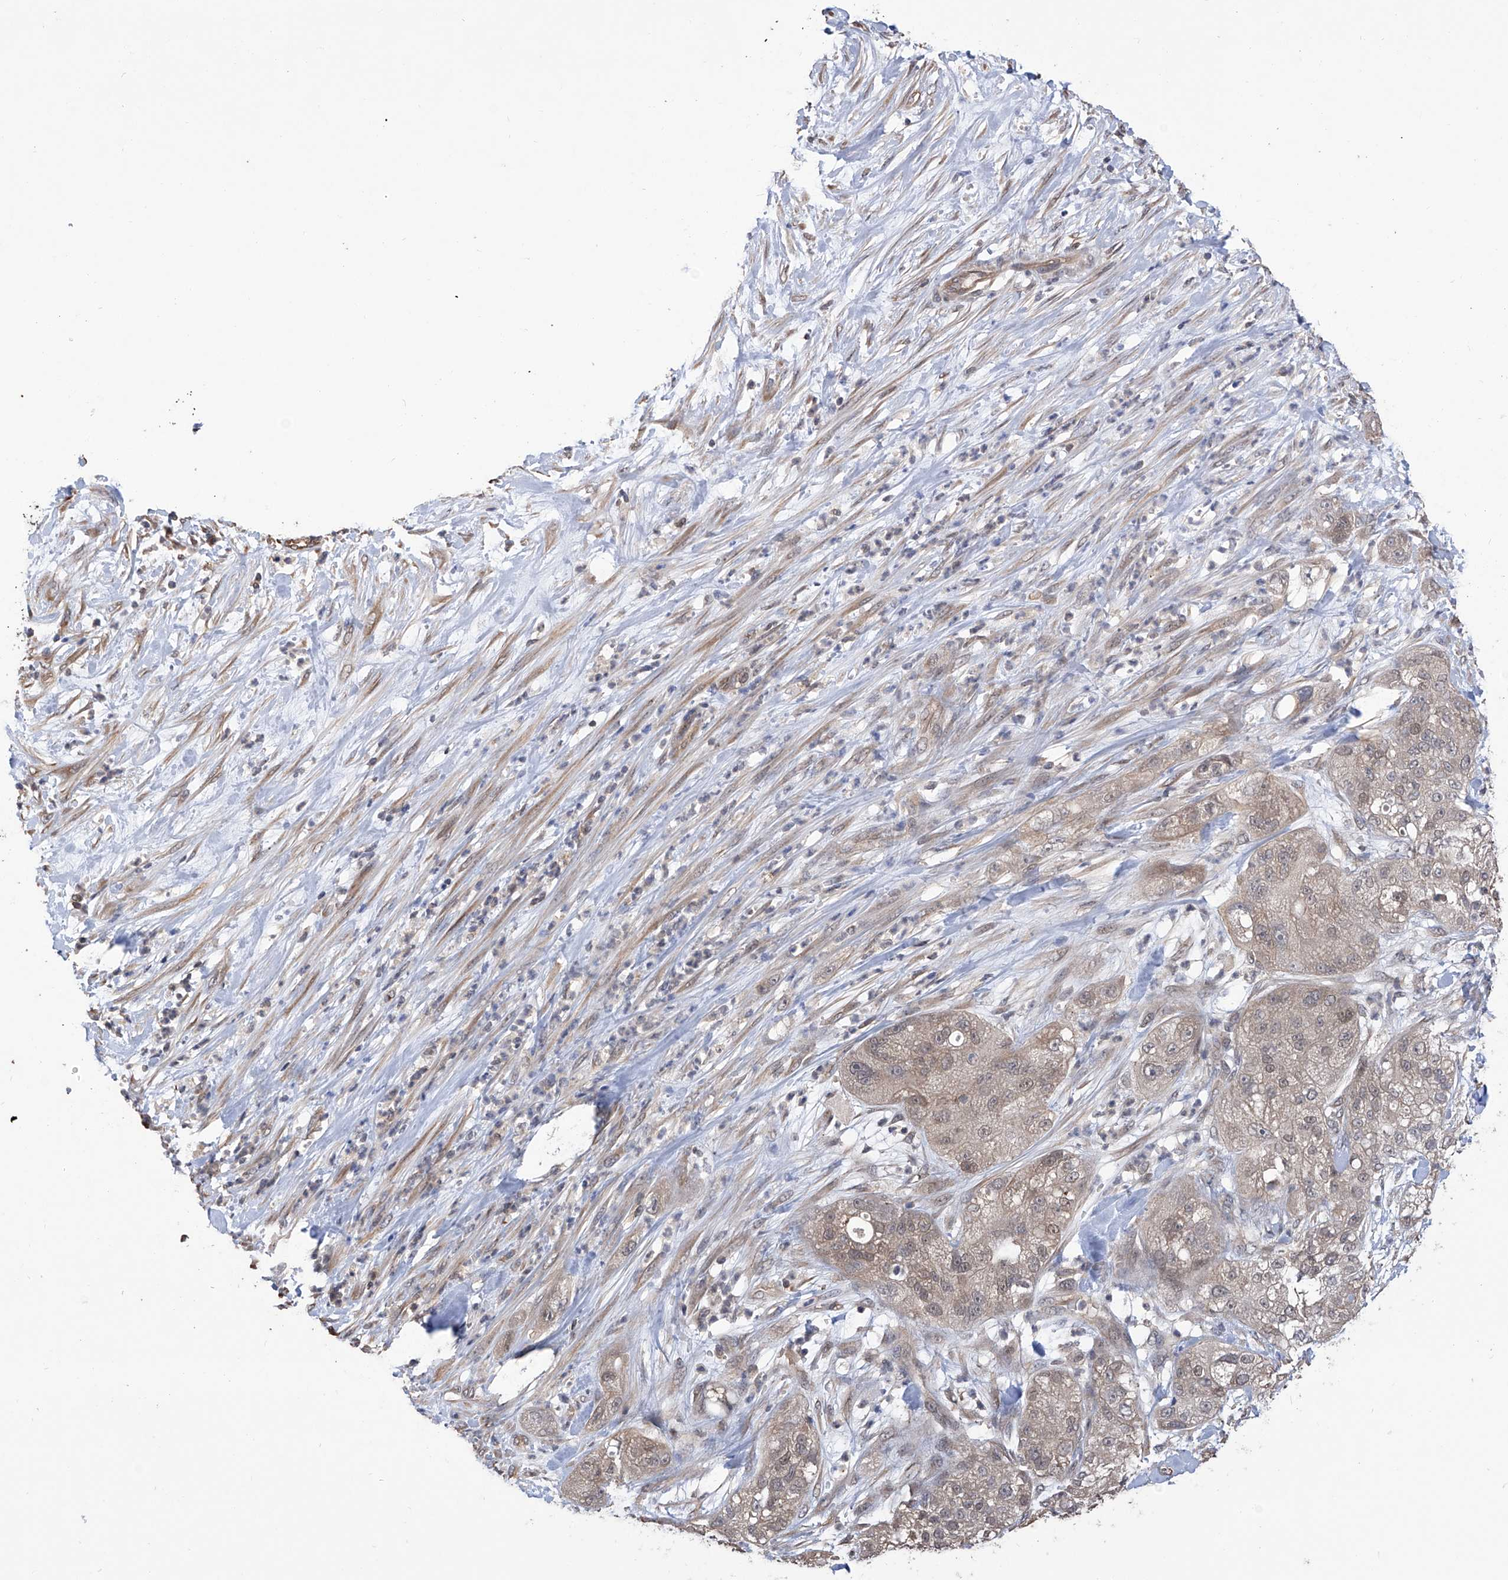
{"staining": {"intensity": "weak", "quantity": "25%-75%", "location": "cytoplasmic/membranous,nuclear"}, "tissue": "pancreatic cancer", "cell_type": "Tumor cells", "image_type": "cancer", "snomed": [{"axis": "morphology", "description": "Adenocarcinoma, NOS"}, {"axis": "topography", "description": "Pancreas"}], "caption": "Immunohistochemistry (DAB) staining of pancreatic adenocarcinoma shows weak cytoplasmic/membranous and nuclear protein staining in about 25%-75% of tumor cells. (brown staining indicates protein expression, while blue staining denotes nuclei).", "gene": "LYSMD4", "patient": {"sex": "female", "age": 78}}